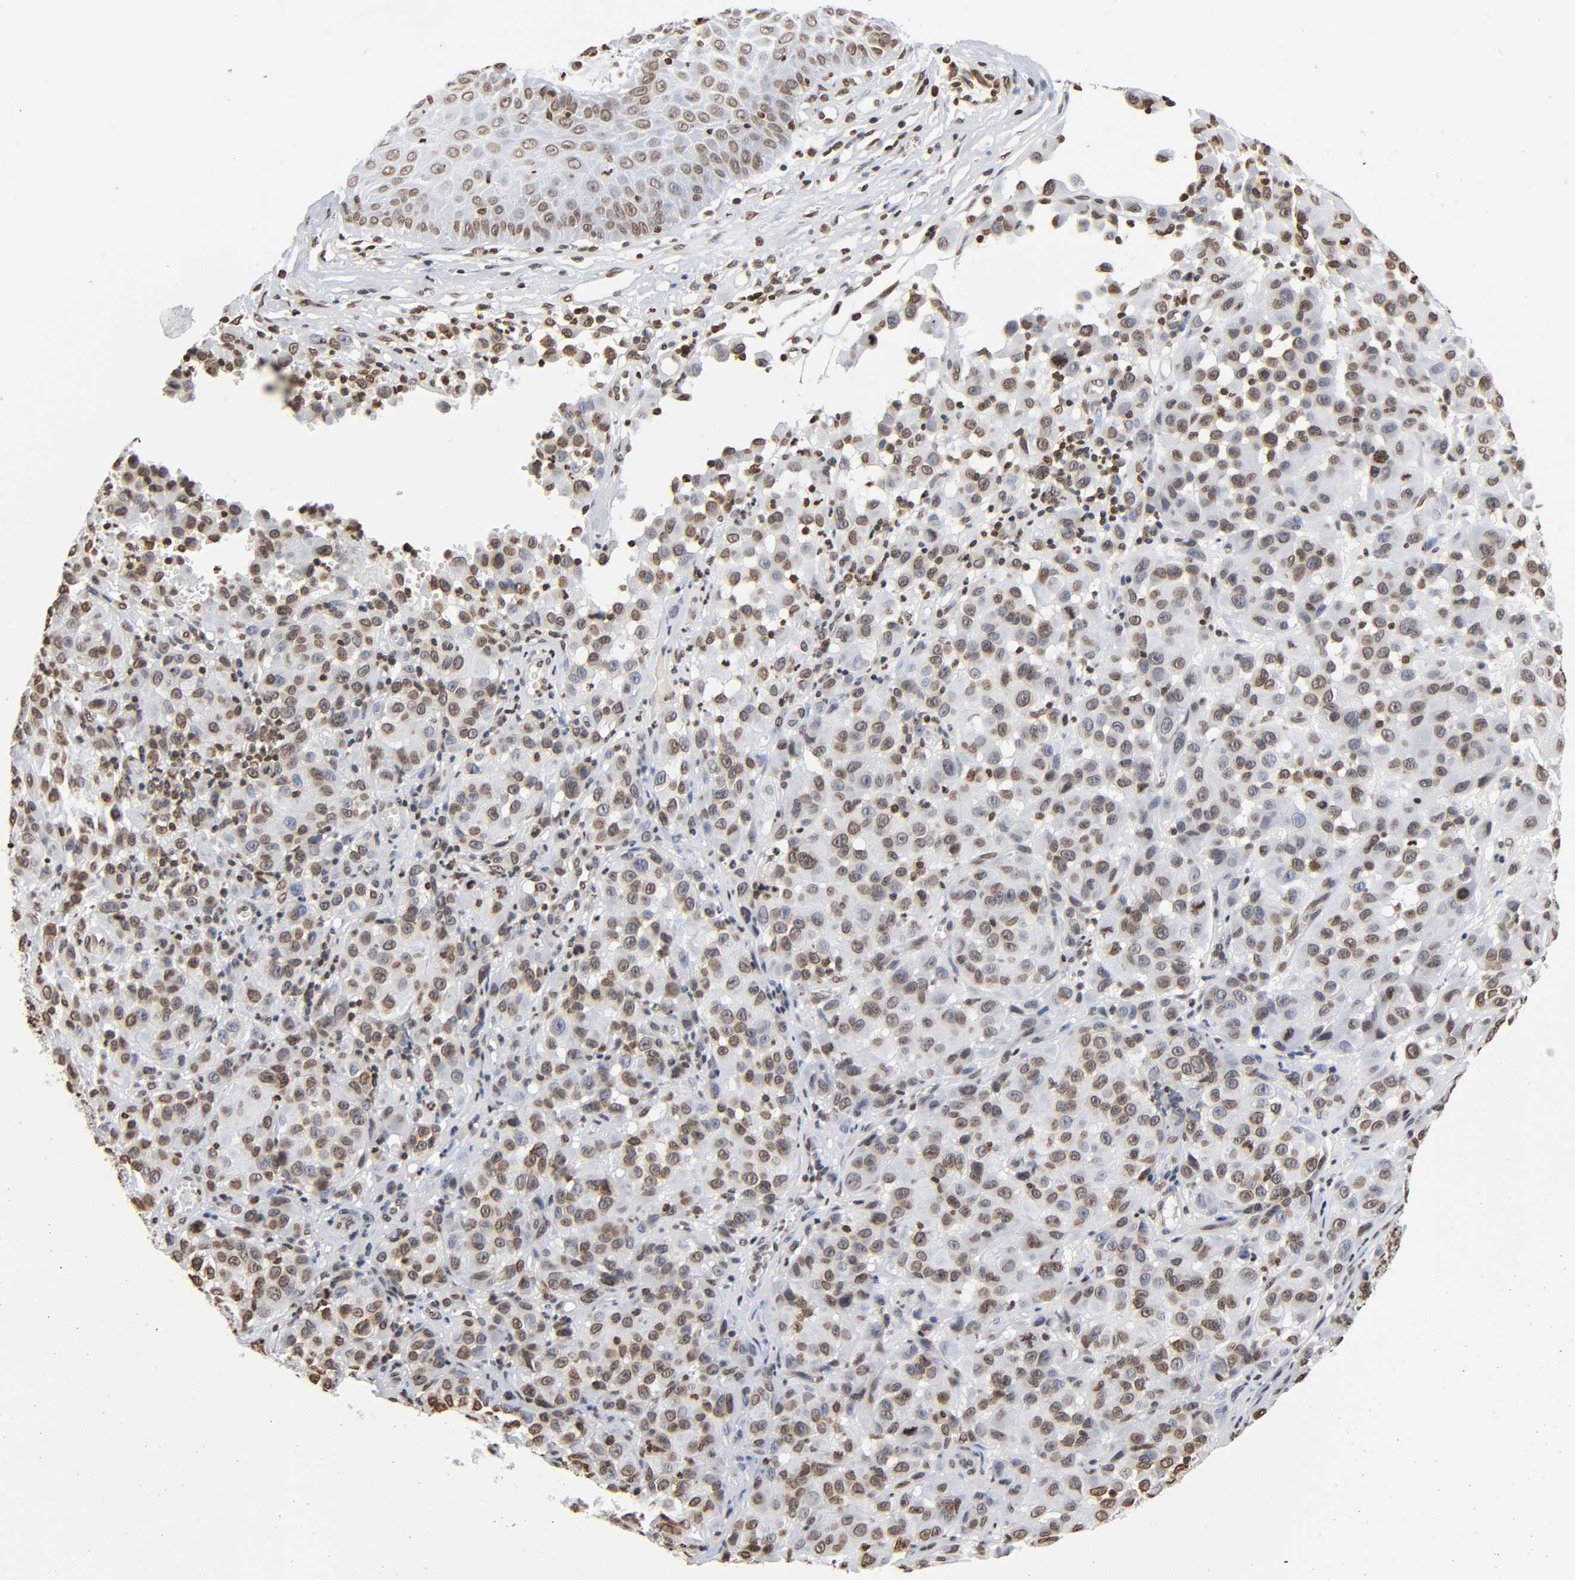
{"staining": {"intensity": "moderate", "quantity": ">75%", "location": "nuclear"}, "tissue": "melanoma", "cell_type": "Tumor cells", "image_type": "cancer", "snomed": [{"axis": "morphology", "description": "Malignant melanoma, NOS"}, {"axis": "topography", "description": "Skin"}], "caption": "Protein staining shows moderate nuclear positivity in about >75% of tumor cells in malignant melanoma.", "gene": "HOXA6", "patient": {"sex": "female", "age": 21}}